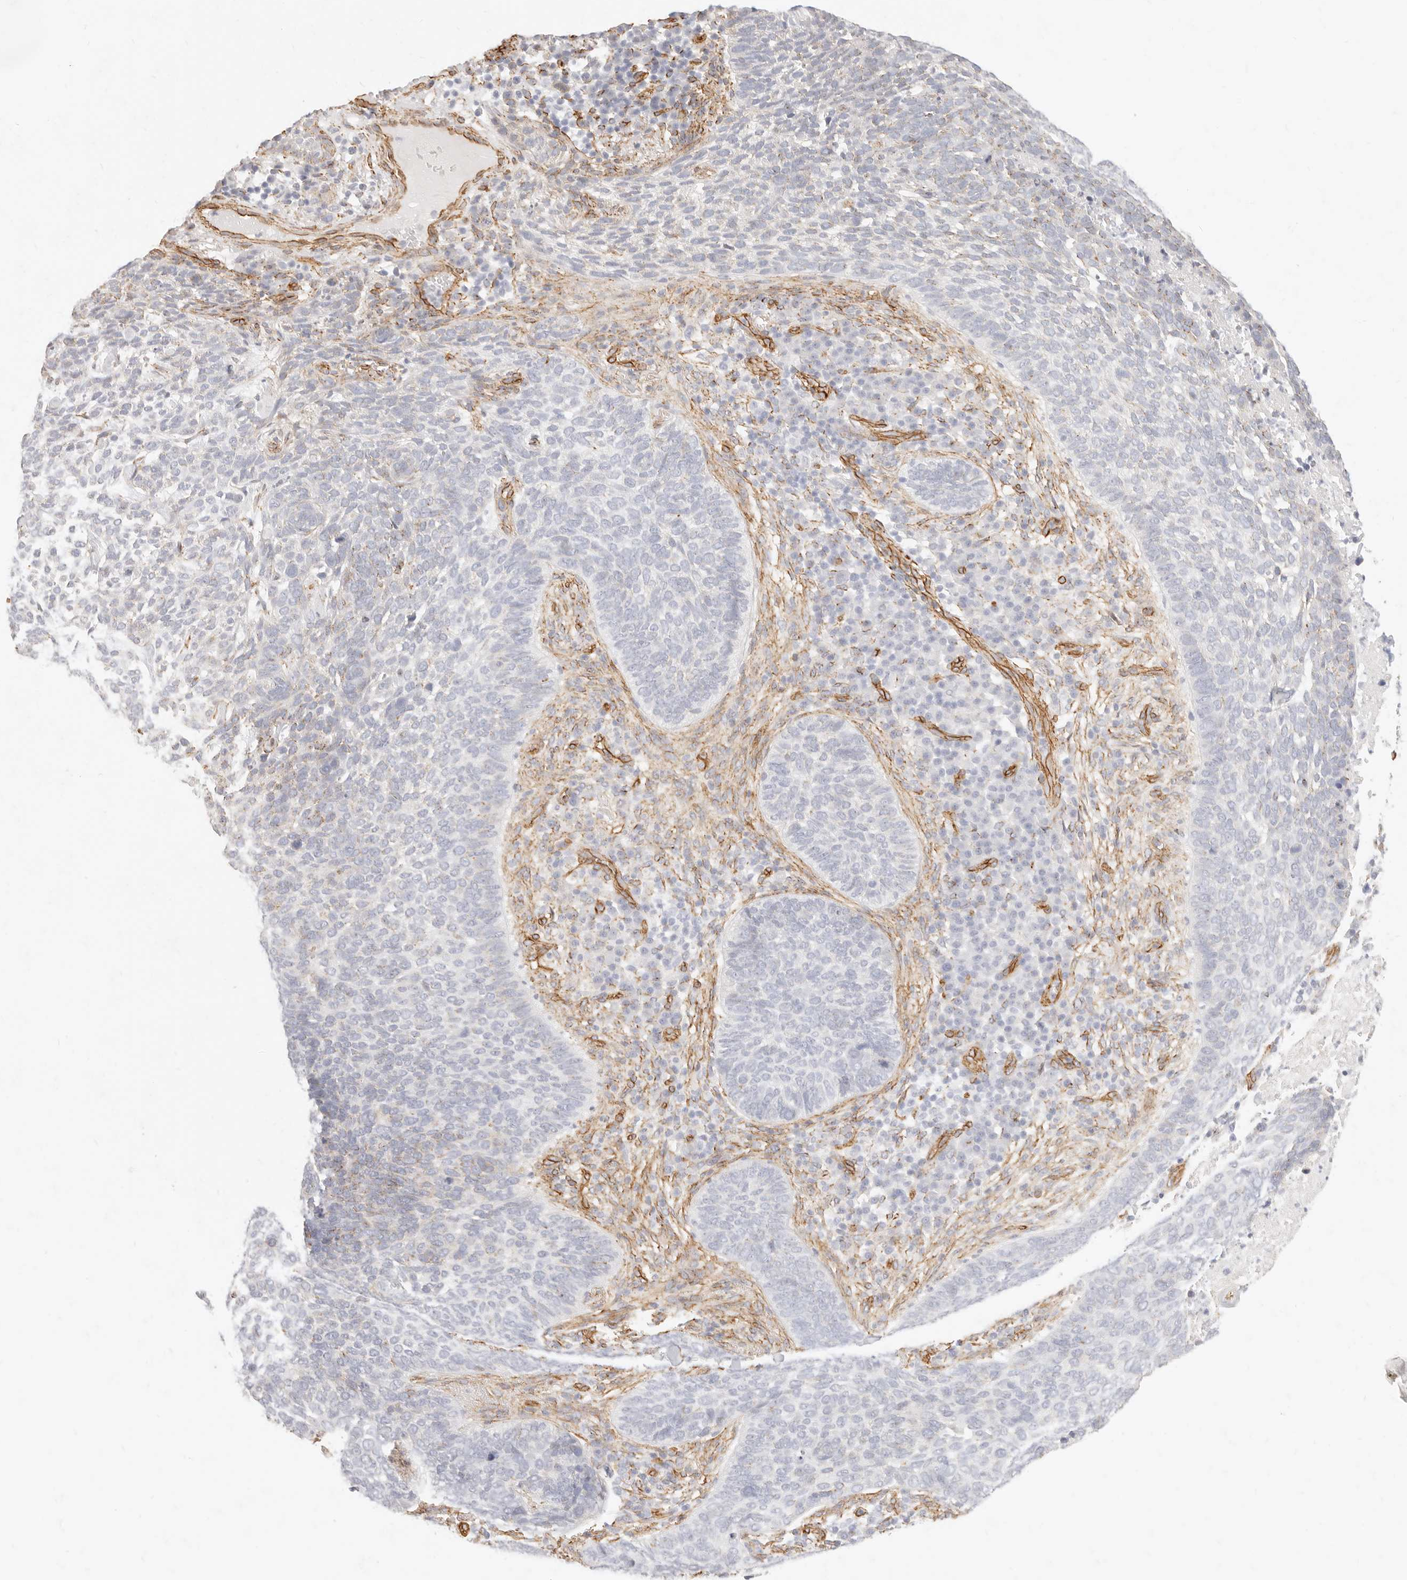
{"staining": {"intensity": "negative", "quantity": "none", "location": "none"}, "tissue": "skin cancer", "cell_type": "Tumor cells", "image_type": "cancer", "snomed": [{"axis": "morphology", "description": "Basal cell carcinoma"}, {"axis": "topography", "description": "Skin"}], "caption": "A photomicrograph of human skin cancer (basal cell carcinoma) is negative for staining in tumor cells.", "gene": "NUS1", "patient": {"sex": "female", "age": 64}}